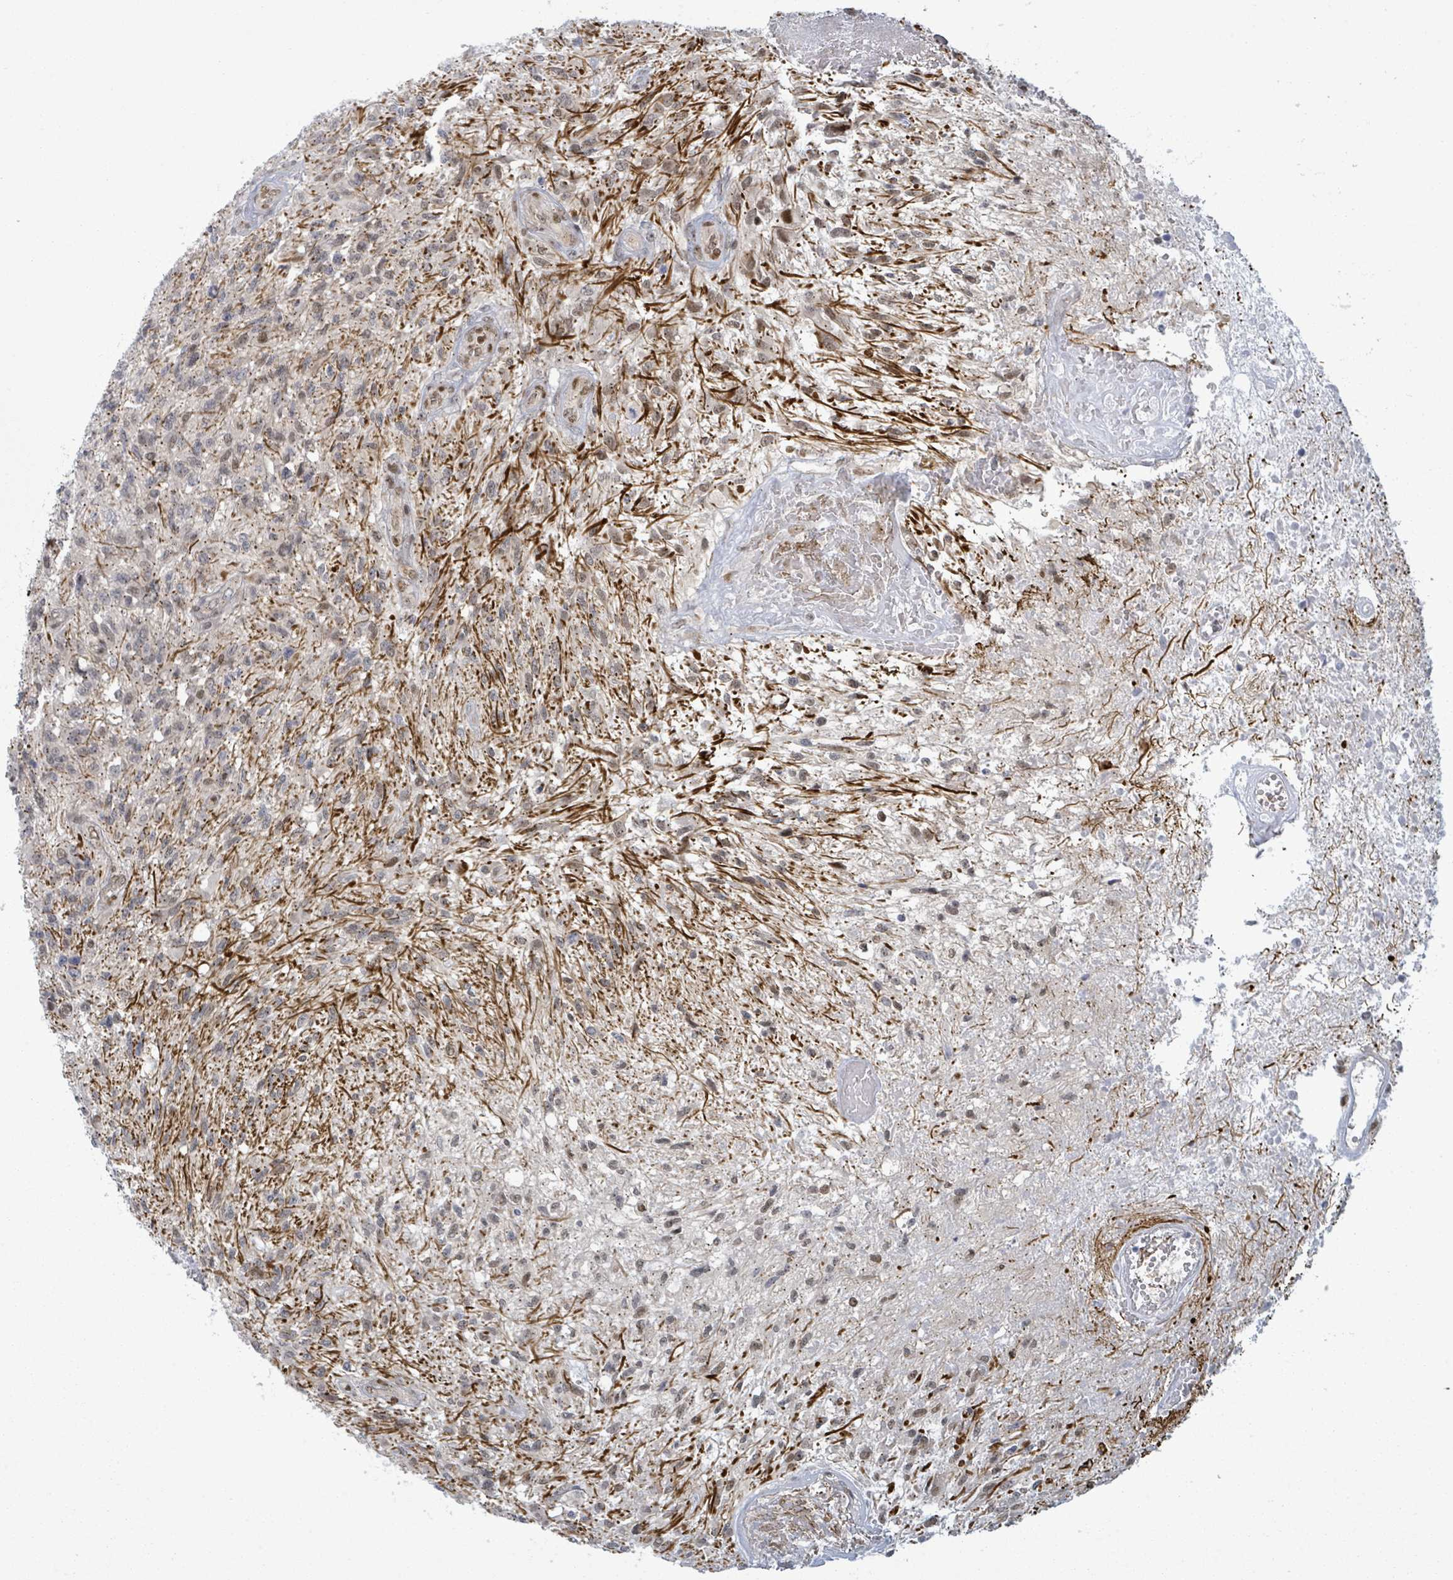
{"staining": {"intensity": "negative", "quantity": "none", "location": "none"}, "tissue": "glioma", "cell_type": "Tumor cells", "image_type": "cancer", "snomed": [{"axis": "morphology", "description": "Glioma, malignant, High grade"}, {"axis": "topography", "description": "Brain"}], "caption": "Human high-grade glioma (malignant) stained for a protein using IHC displays no positivity in tumor cells.", "gene": "TUSC1", "patient": {"sex": "male", "age": 56}}